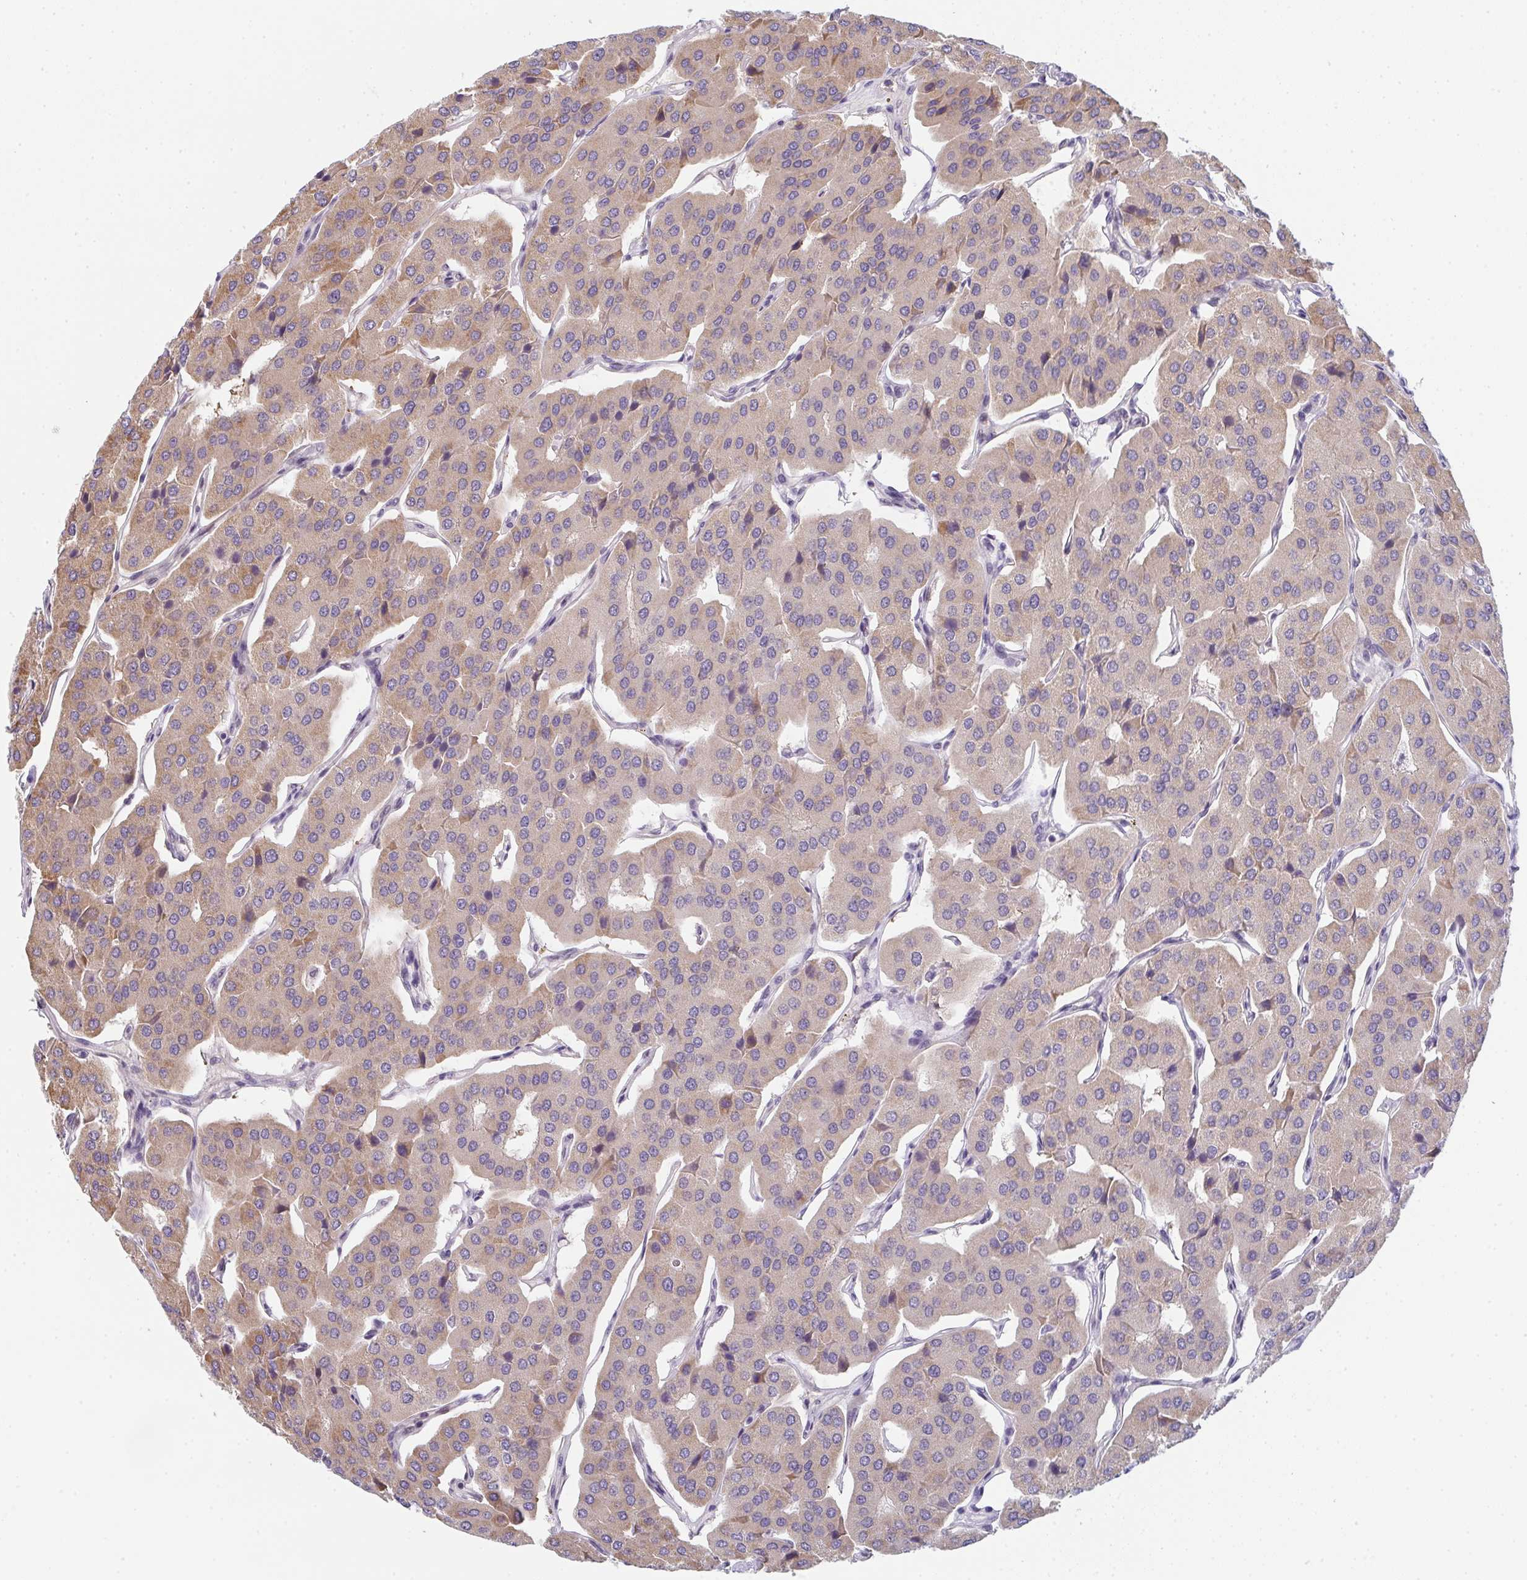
{"staining": {"intensity": "weak", "quantity": ">75%", "location": "cytoplasmic/membranous"}, "tissue": "parathyroid gland", "cell_type": "Glandular cells", "image_type": "normal", "snomed": [{"axis": "morphology", "description": "Normal tissue, NOS"}, {"axis": "morphology", "description": "Adenoma, NOS"}, {"axis": "topography", "description": "Parathyroid gland"}], "caption": "IHC of unremarkable human parathyroid gland exhibits low levels of weak cytoplasmic/membranous staining in about >75% of glandular cells.", "gene": "TNFRSF10A", "patient": {"sex": "female", "age": 86}}